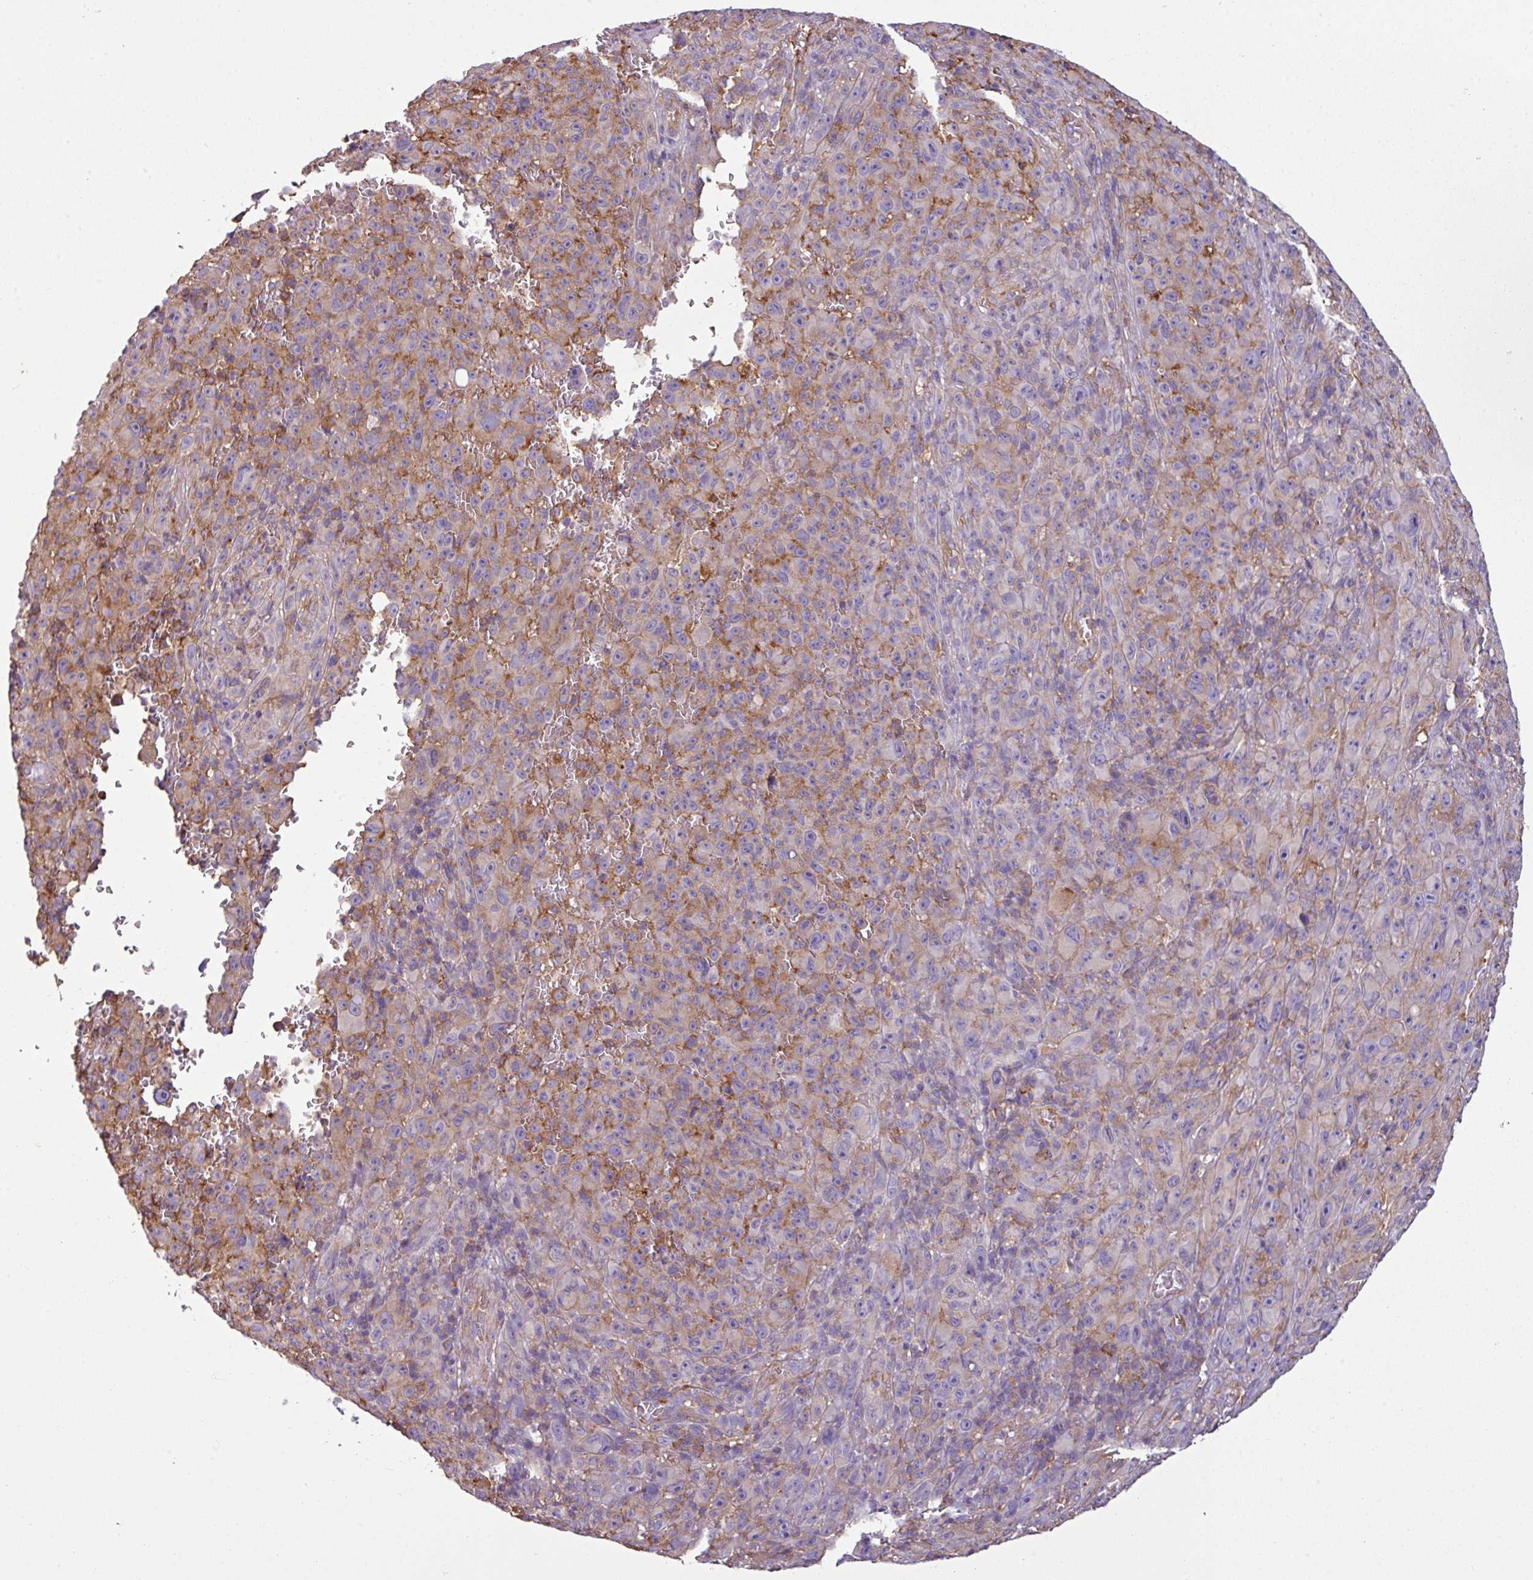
{"staining": {"intensity": "moderate", "quantity": "<25%", "location": "cytoplasmic/membranous"}, "tissue": "melanoma", "cell_type": "Tumor cells", "image_type": "cancer", "snomed": [{"axis": "morphology", "description": "Malignant melanoma, NOS"}, {"axis": "topography", "description": "Skin"}], "caption": "The histopathology image exhibits a brown stain indicating the presence of a protein in the cytoplasmic/membranous of tumor cells in melanoma. The staining was performed using DAB to visualize the protein expression in brown, while the nuclei were stained in blue with hematoxylin (Magnification: 20x).", "gene": "XNDC1N", "patient": {"sex": "female", "age": 82}}